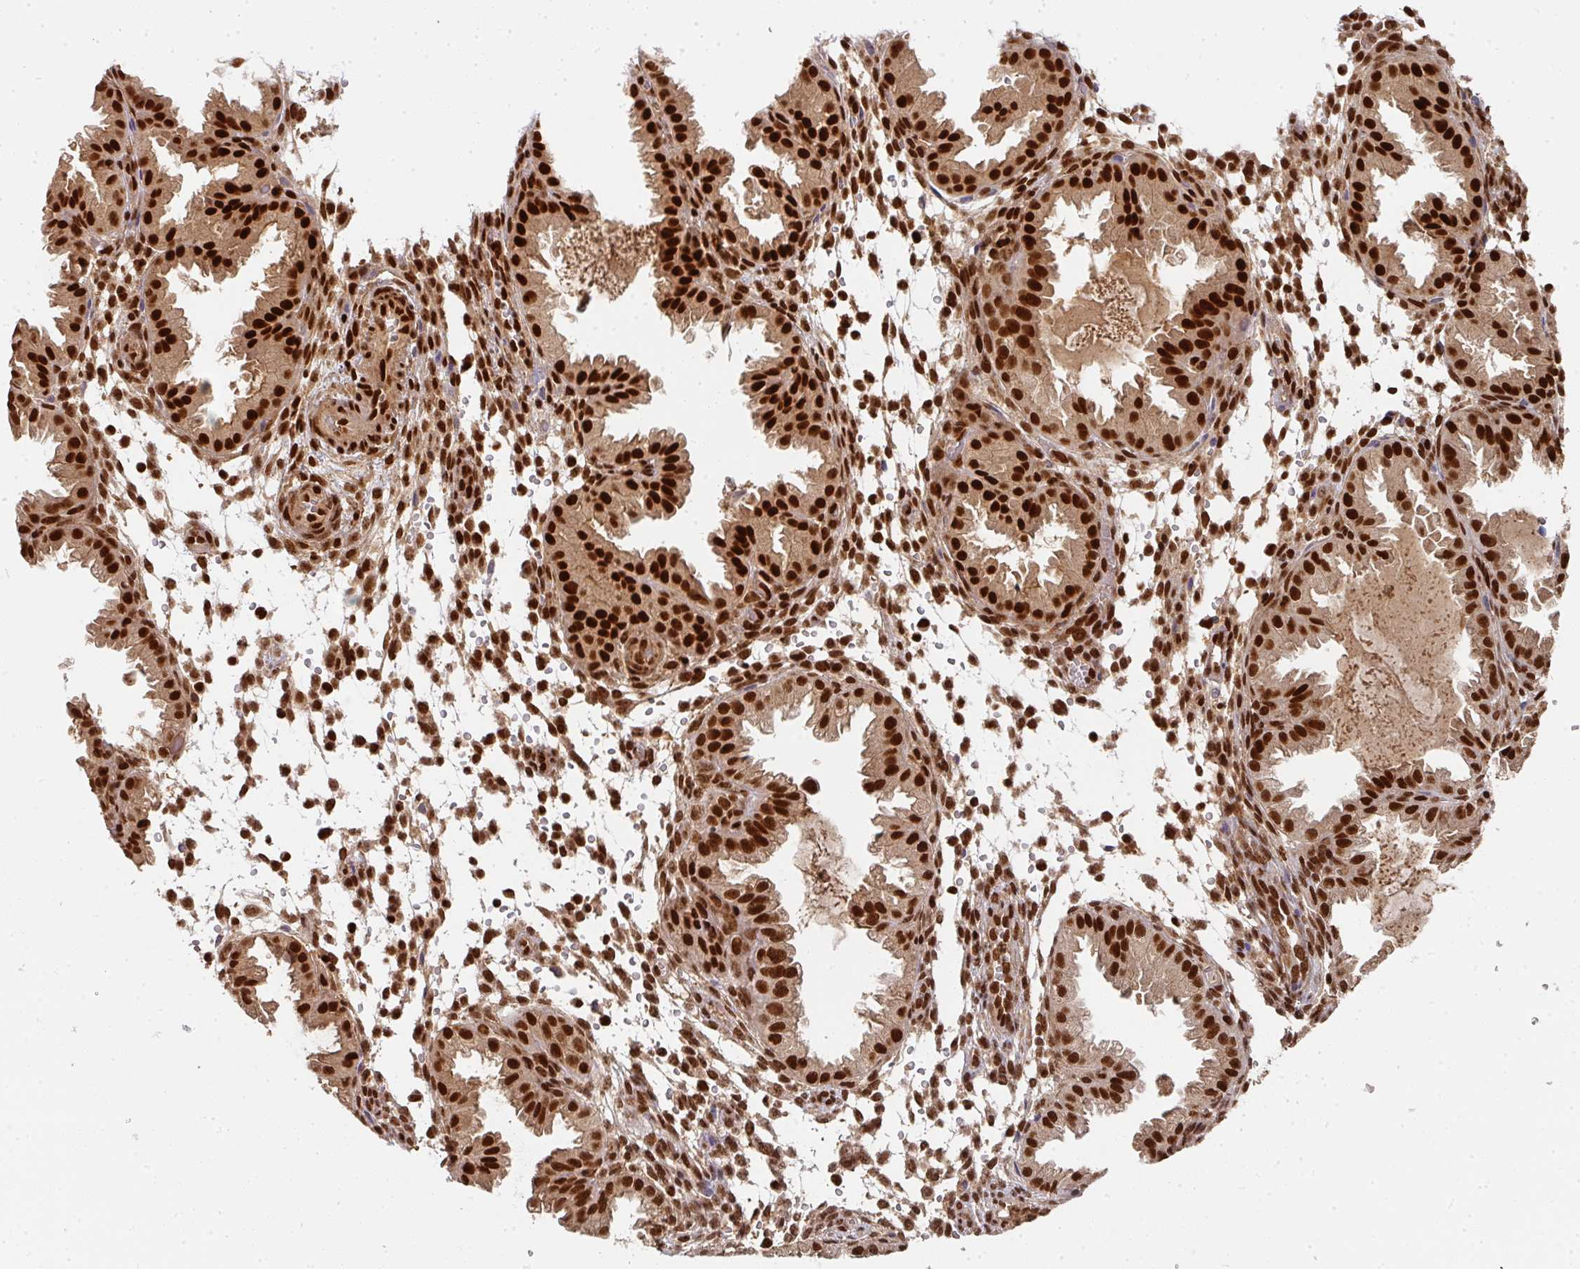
{"staining": {"intensity": "strong", "quantity": ">75%", "location": "nuclear"}, "tissue": "endometrium", "cell_type": "Cells in endometrial stroma", "image_type": "normal", "snomed": [{"axis": "morphology", "description": "Normal tissue, NOS"}, {"axis": "topography", "description": "Endometrium"}], "caption": "A brown stain shows strong nuclear staining of a protein in cells in endometrial stroma of unremarkable endometrium. (Brightfield microscopy of DAB IHC at high magnification).", "gene": "DIDO1", "patient": {"sex": "female", "age": 33}}